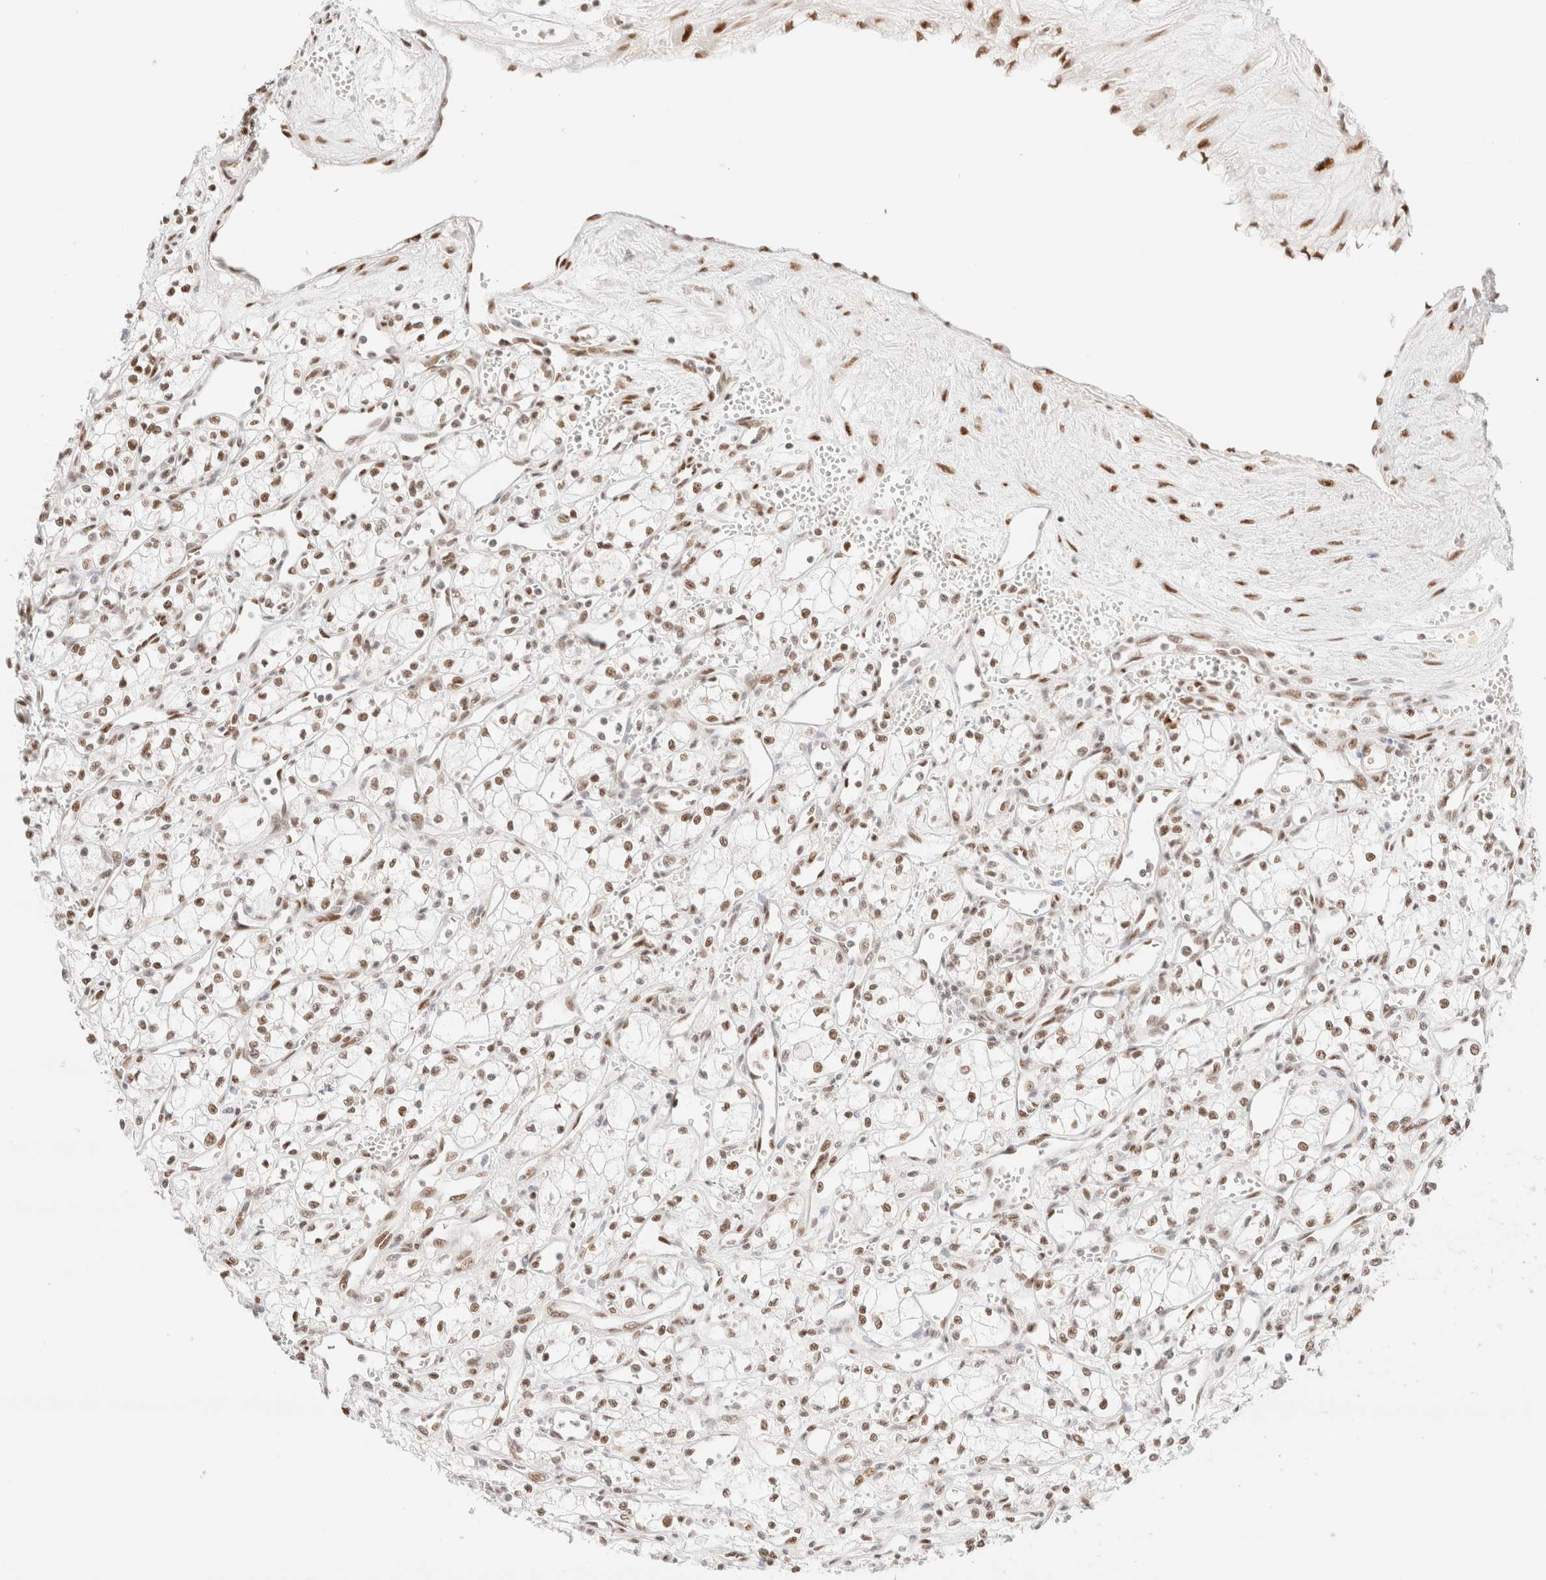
{"staining": {"intensity": "moderate", "quantity": ">75%", "location": "nuclear"}, "tissue": "renal cancer", "cell_type": "Tumor cells", "image_type": "cancer", "snomed": [{"axis": "morphology", "description": "Adenocarcinoma, NOS"}, {"axis": "topography", "description": "Kidney"}], "caption": "Tumor cells demonstrate medium levels of moderate nuclear positivity in approximately >75% of cells in human renal cancer. (Brightfield microscopy of DAB IHC at high magnification).", "gene": "CIC", "patient": {"sex": "male", "age": 59}}